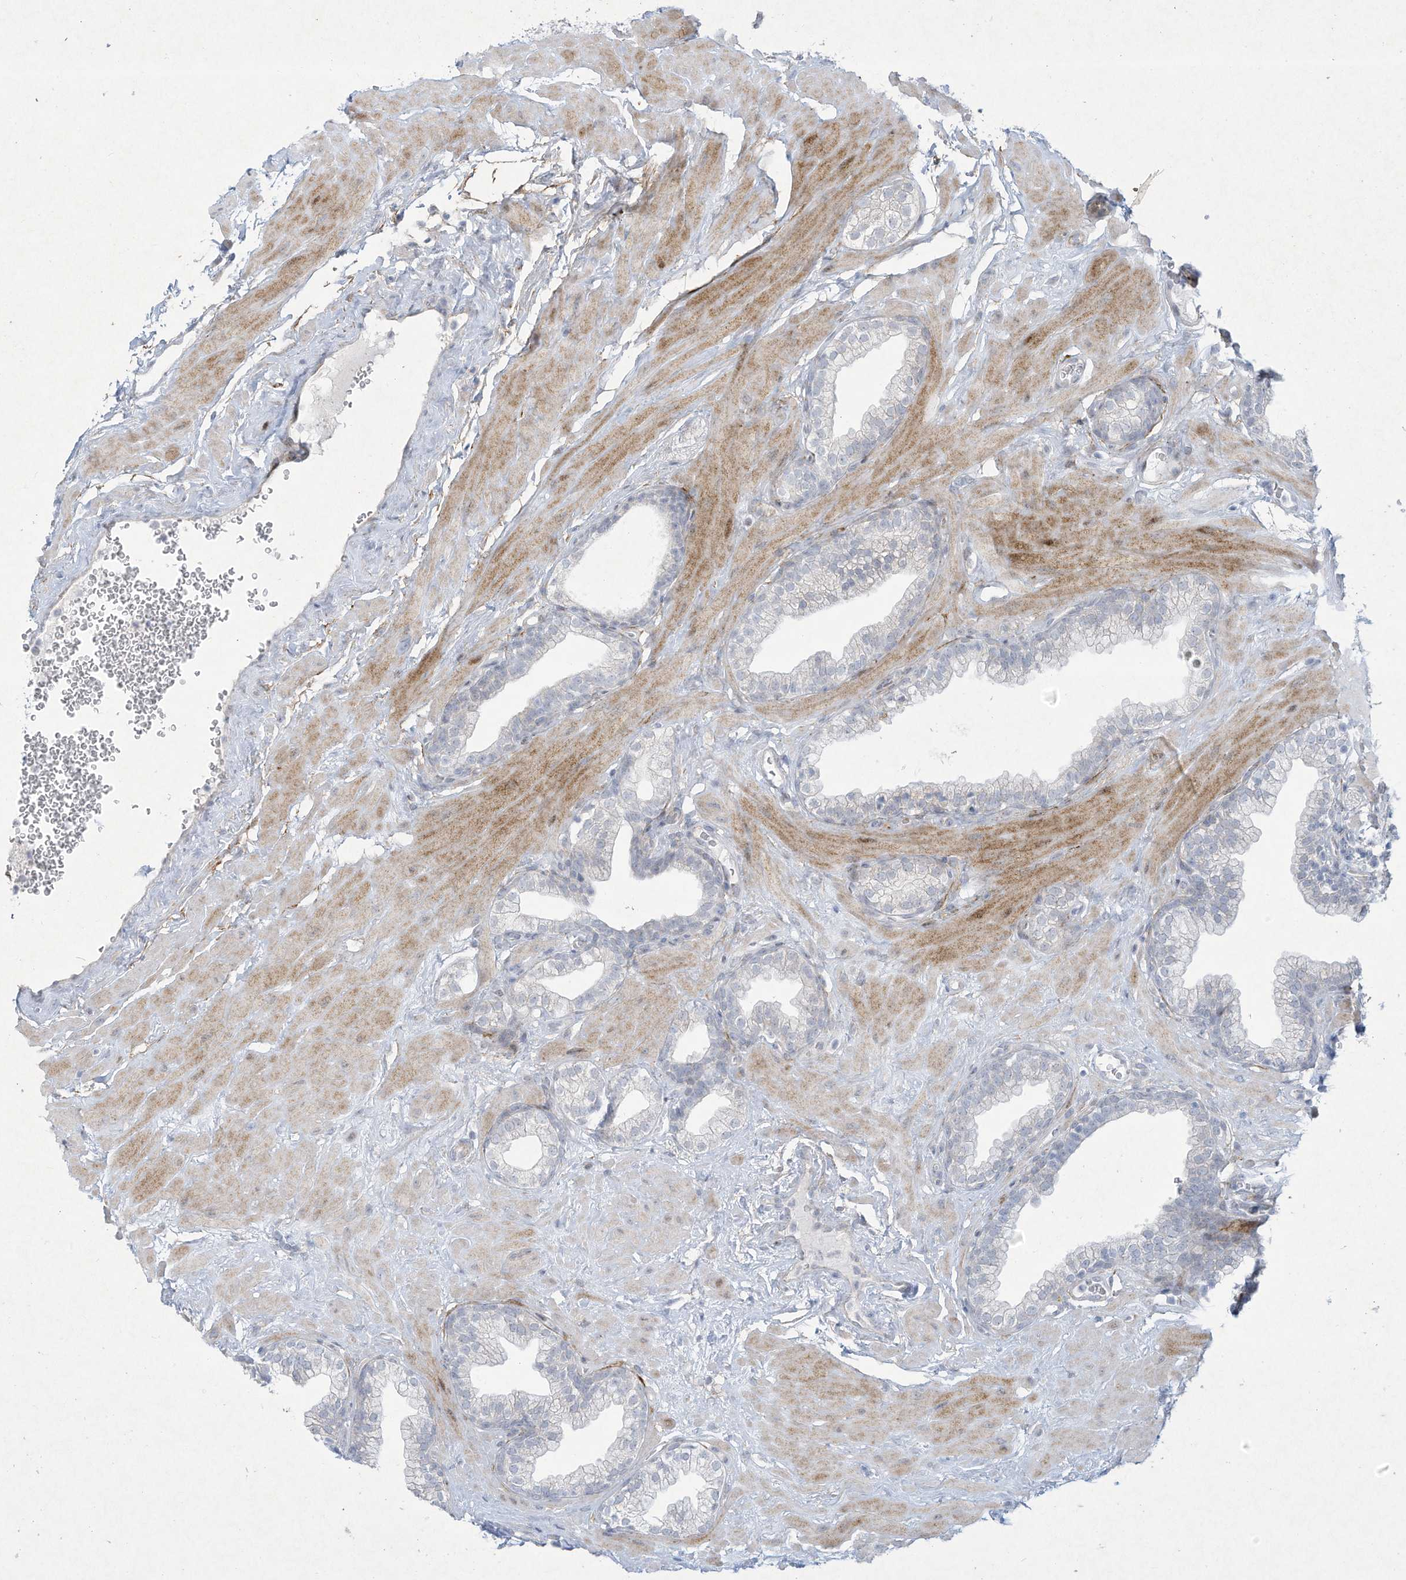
{"staining": {"intensity": "negative", "quantity": "none", "location": "none"}, "tissue": "prostate", "cell_type": "Glandular cells", "image_type": "normal", "snomed": [{"axis": "morphology", "description": "Normal tissue, NOS"}, {"axis": "morphology", "description": "Urothelial carcinoma, Low grade"}, {"axis": "topography", "description": "Urinary bladder"}, {"axis": "topography", "description": "Prostate"}], "caption": "IHC micrograph of benign prostate: human prostate stained with DAB (3,3'-diaminobenzidine) displays no significant protein expression in glandular cells.", "gene": "PAX6", "patient": {"sex": "male", "age": 60}}